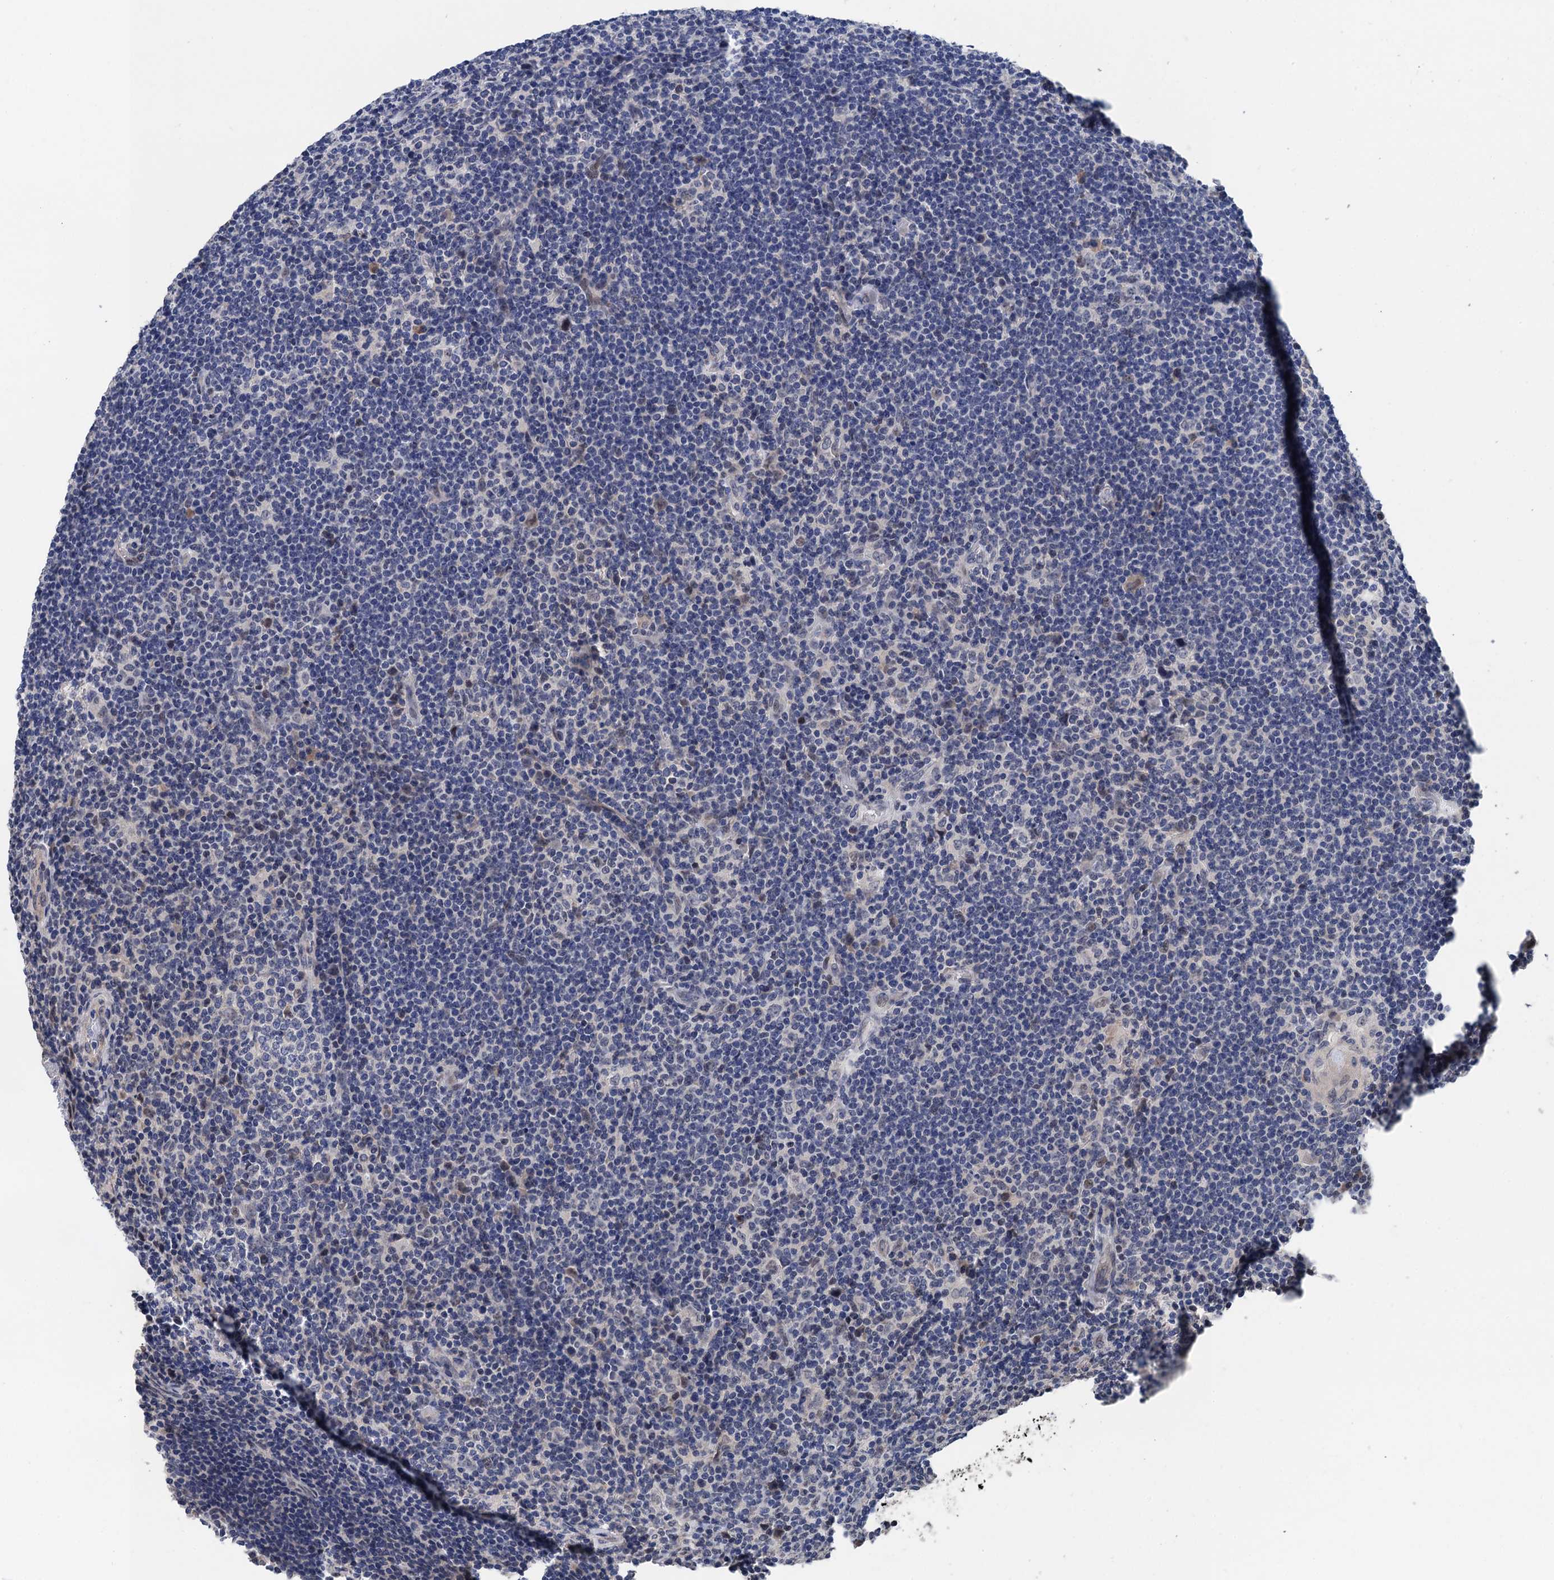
{"staining": {"intensity": "negative", "quantity": "none", "location": "none"}, "tissue": "lymphoma", "cell_type": "Tumor cells", "image_type": "cancer", "snomed": [{"axis": "morphology", "description": "Hodgkin's disease, NOS"}, {"axis": "topography", "description": "Lymph node"}], "caption": "Immunohistochemical staining of lymphoma displays no significant expression in tumor cells.", "gene": "ART5", "patient": {"sex": "female", "age": 57}}